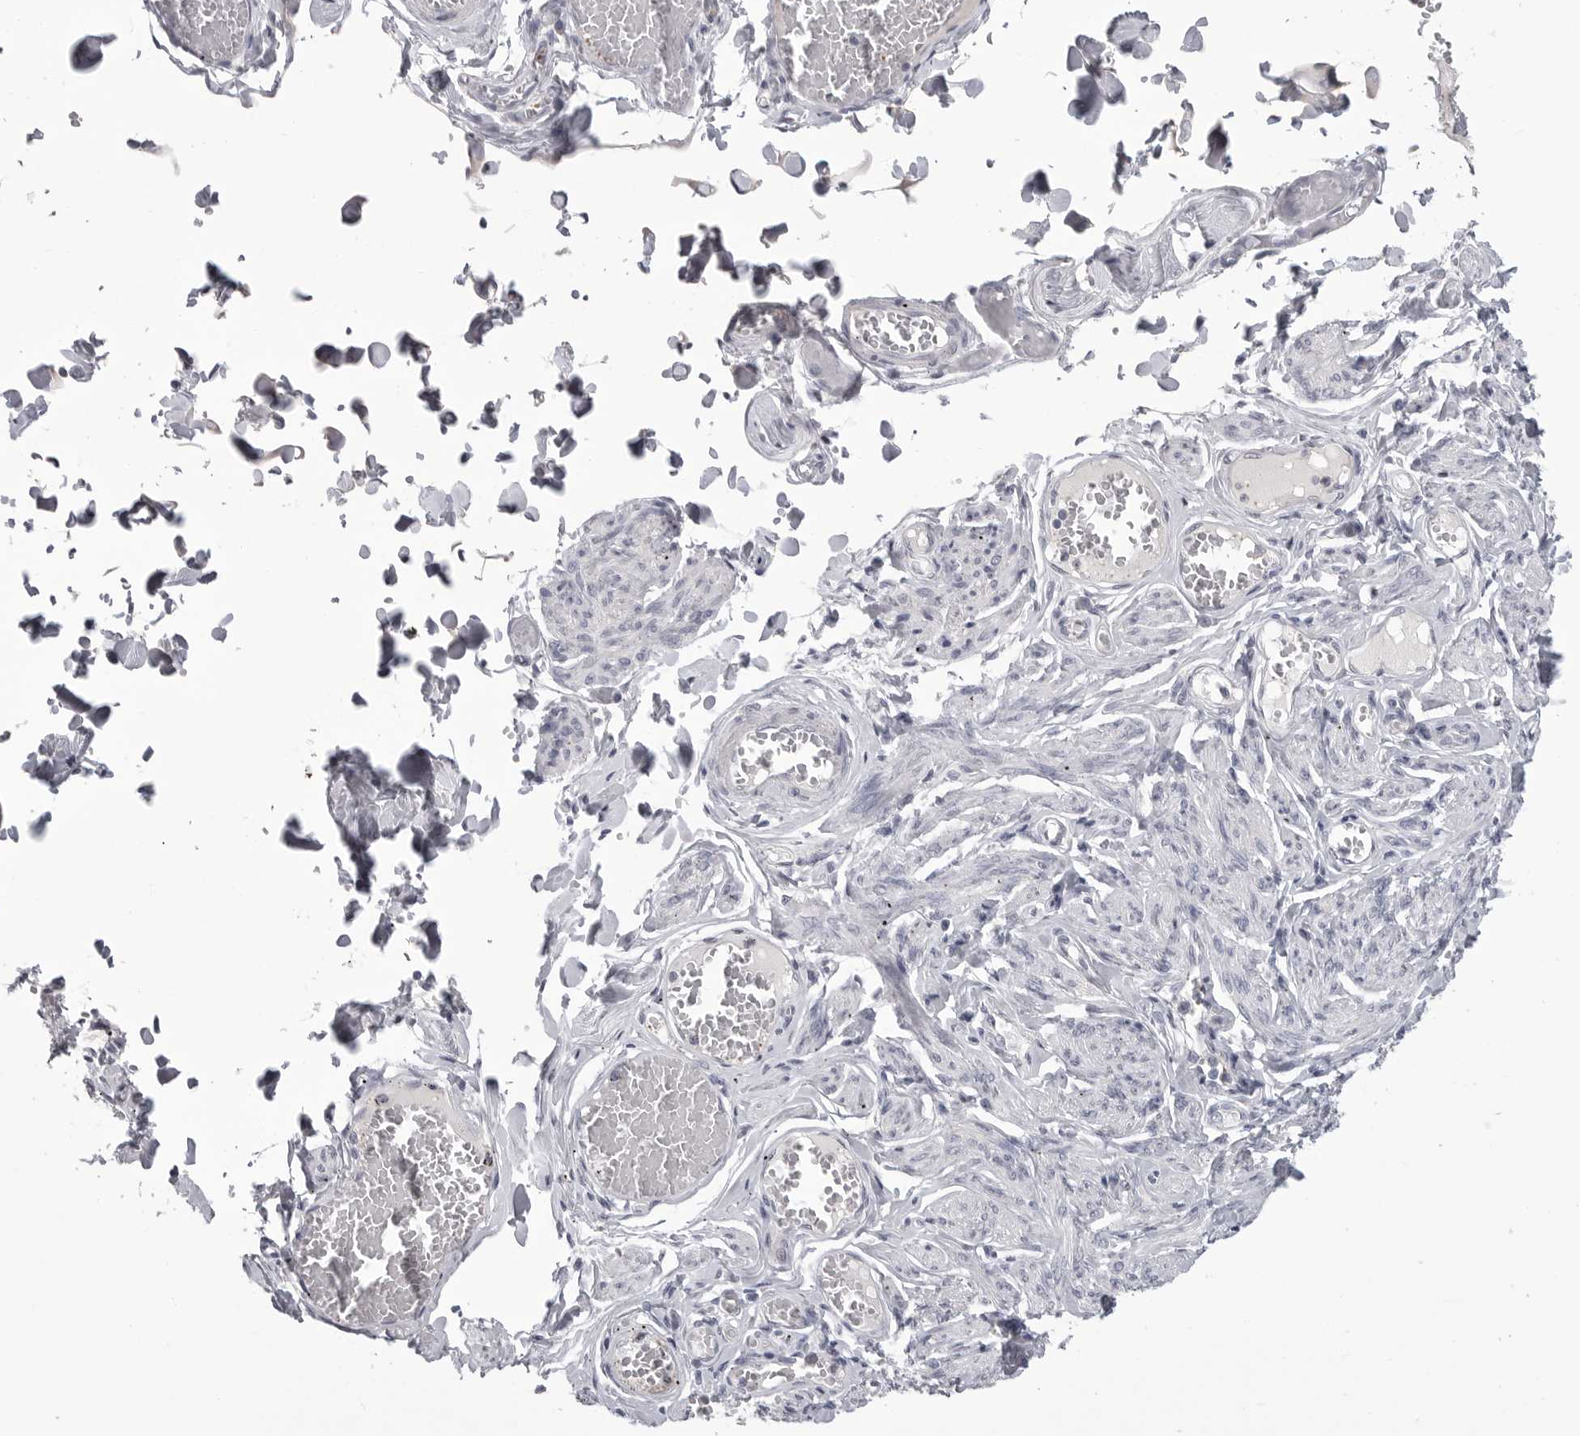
{"staining": {"intensity": "negative", "quantity": "none", "location": "none"}, "tissue": "adipose tissue", "cell_type": "Adipocytes", "image_type": "normal", "snomed": [{"axis": "morphology", "description": "Normal tissue, NOS"}, {"axis": "topography", "description": "Vascular tissue"}, {"axis": "topography", "description": "Fallopian tube"}, {"axis": "topography", "description": "Ovary"}], "caption": "Immunohistochemistry image of unremarkable human adipose tissue stained for a protein (brown), which reveals no staining in adipocytes. The staining was performed using DAB to visualize the protein expression in brown, while the nuclei were stained in blue with hematoxylin (Magnification: 20x).", "gene": "TIMP1", "patient": {"sex": "female", "age": 67}}